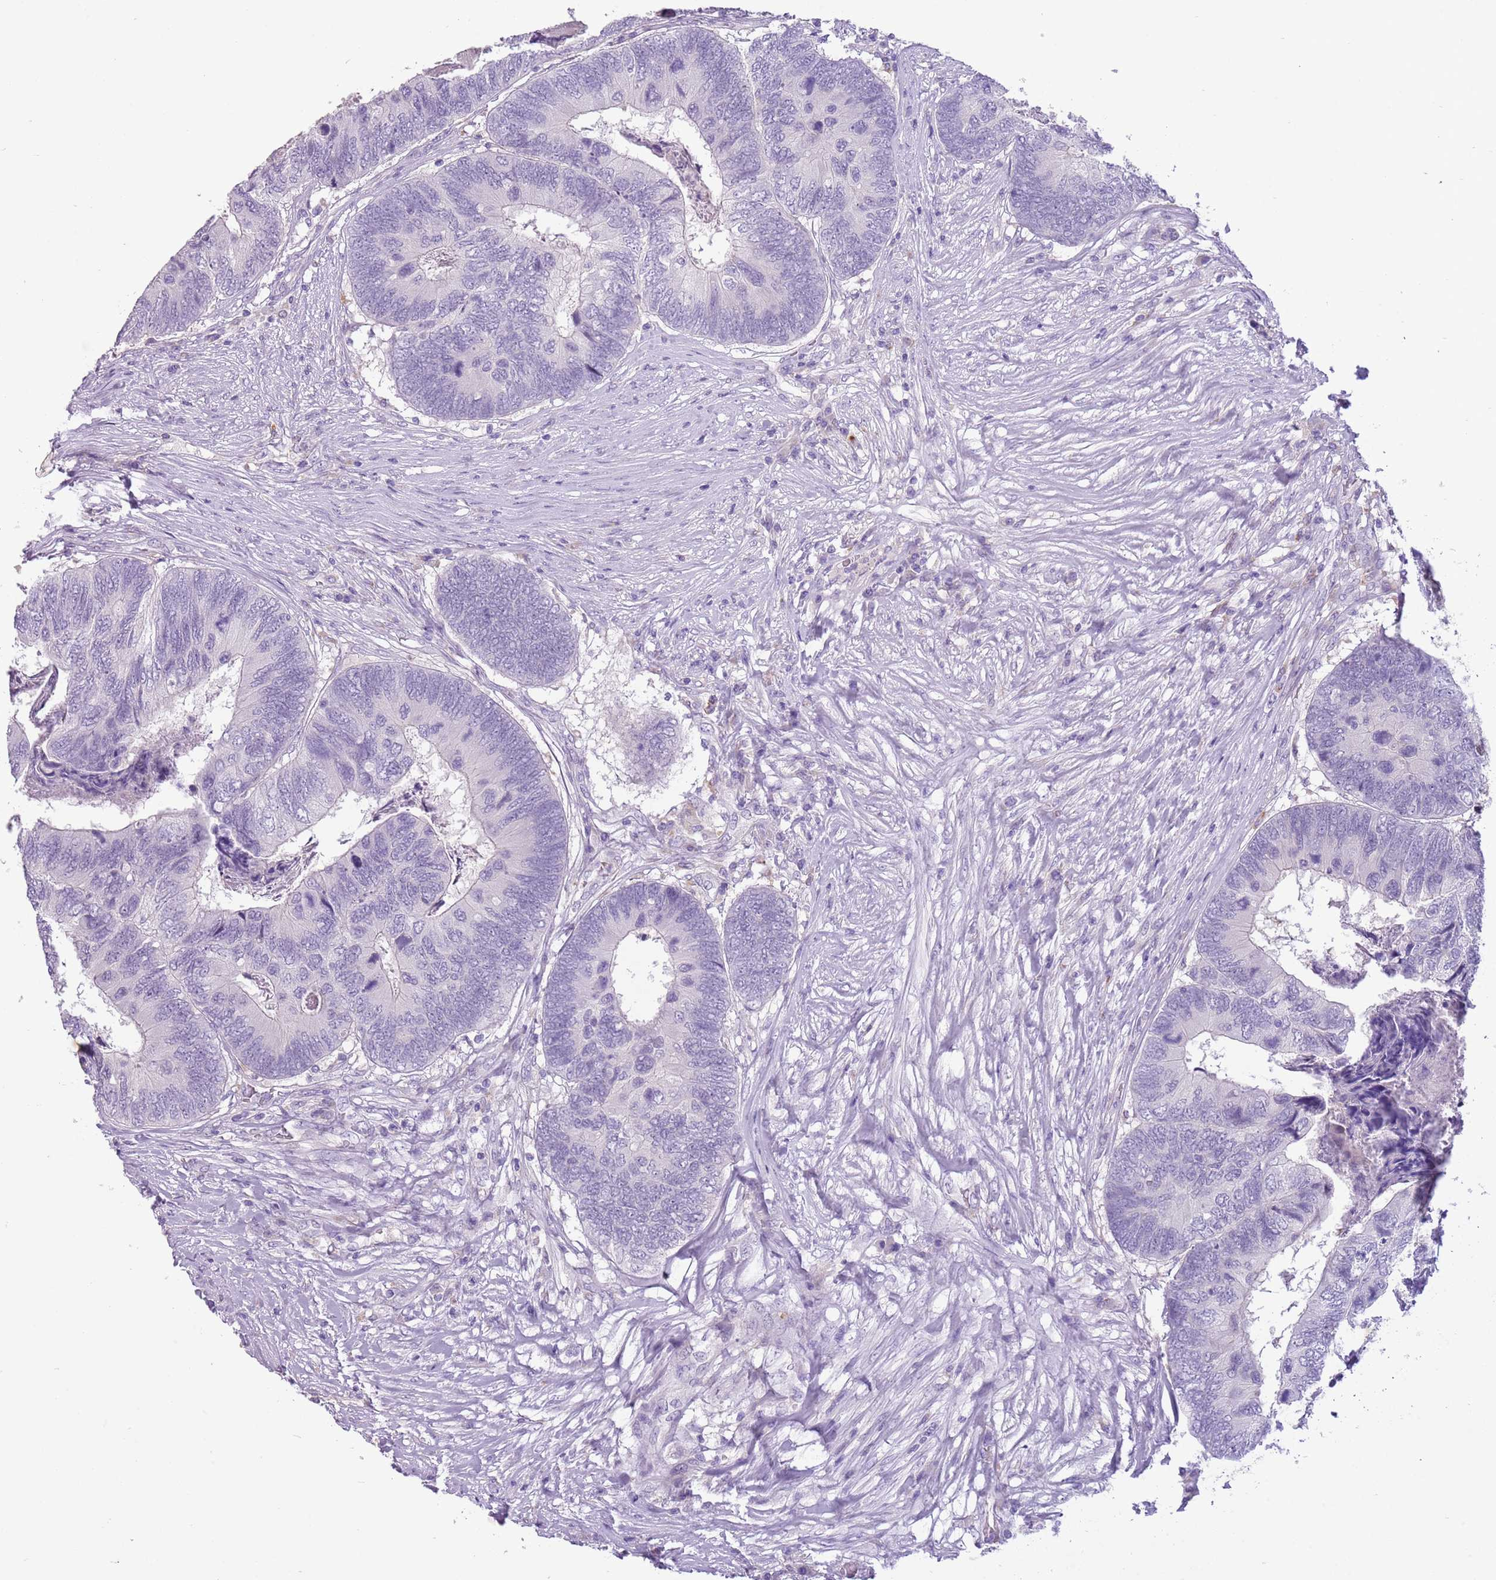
{"staining": {"intensity": "negative", "quantity": "none", "location": "none"}, "tissue": "colorectal cancer", "cell_type": "Tumor cells", "image_type": "cancer", "snomed": [{"axis": "morphology", "description": "Adenocarcinoma, NOS"}, {"axis": "topography", "description": "Colon"}], "caption": "Colorectal adenocarcinoma stained for a protein using IHC displays no positivity tumor cells.", "gene": "SCAMP5", "patient": {"sex": "female", "age": 67}}